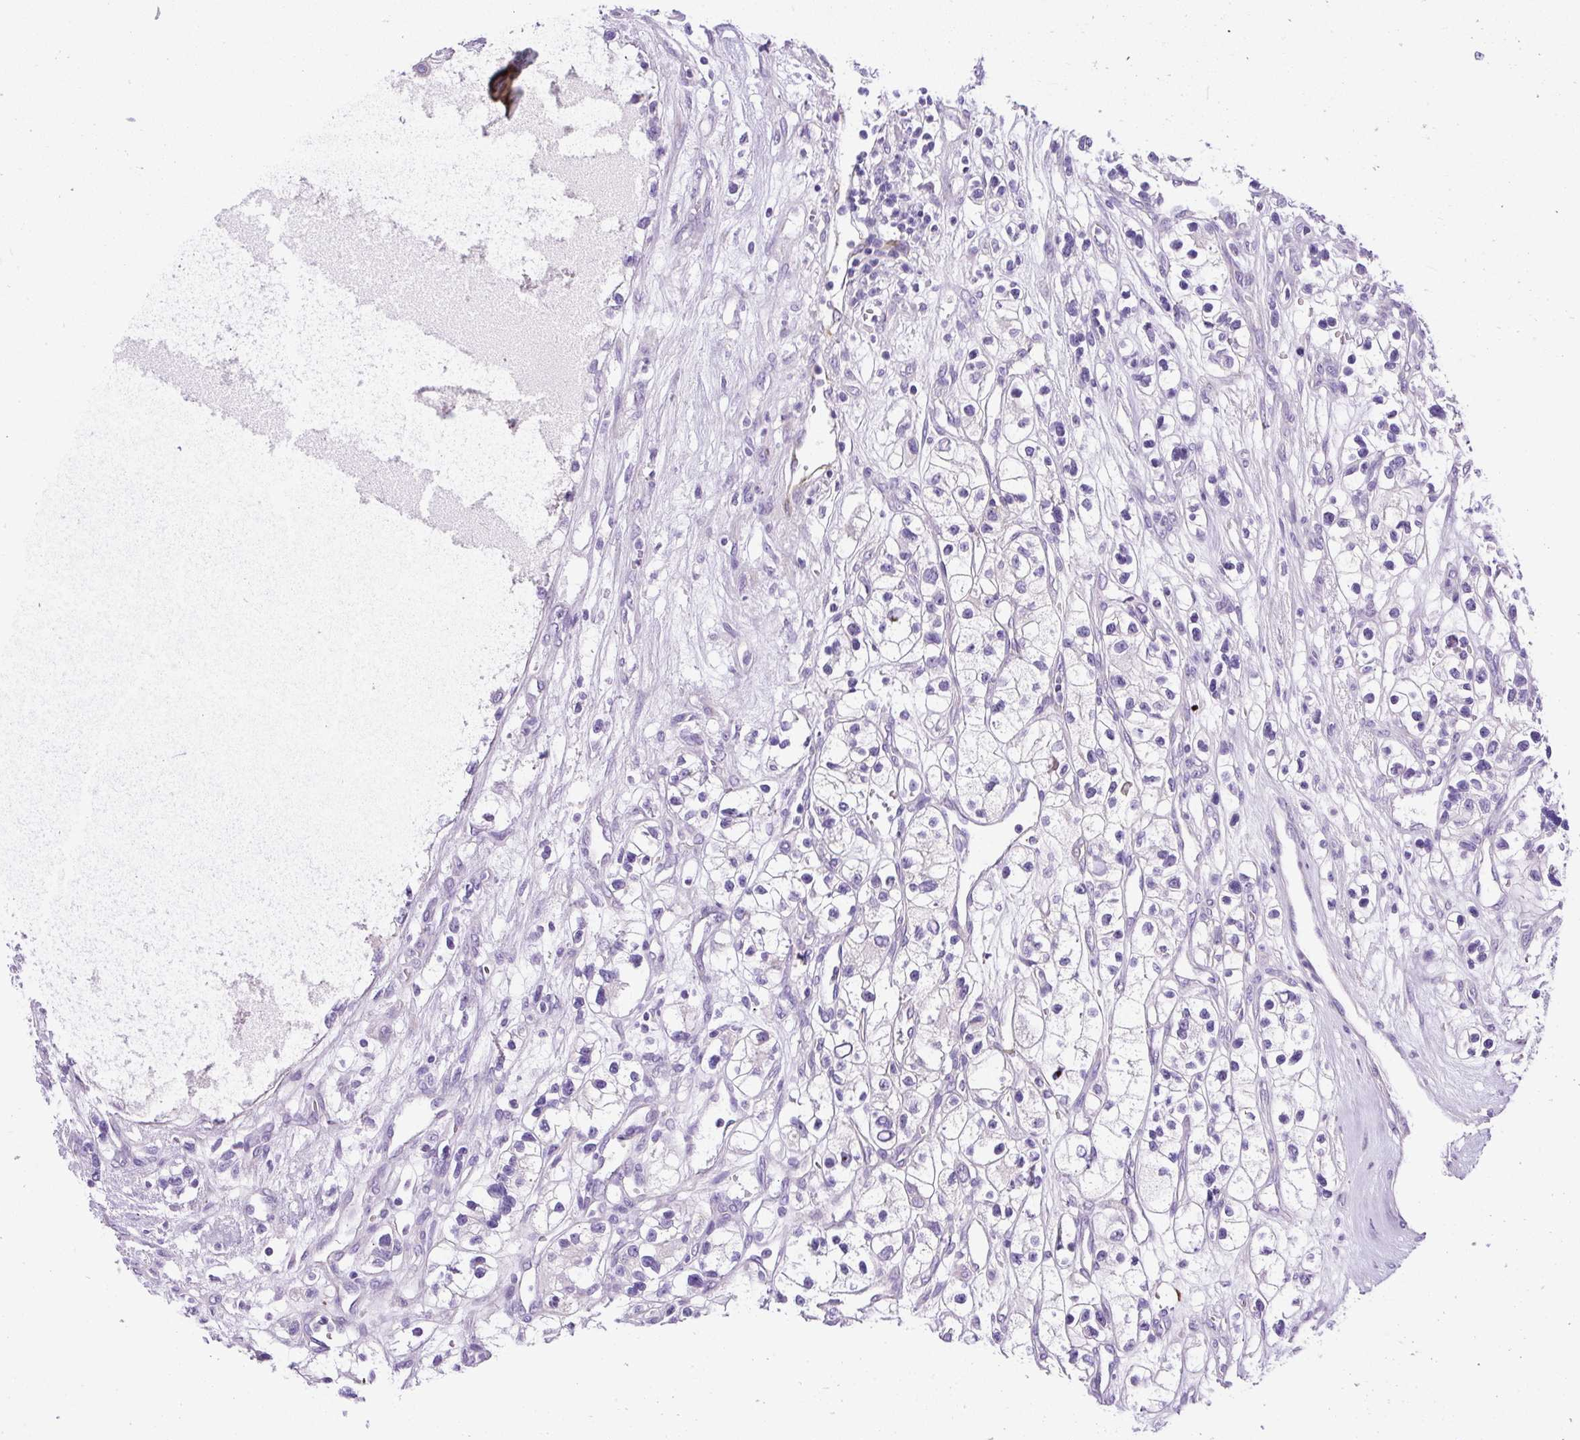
{"staining": {"intensity": "negative", "quantity": "none", "location": "none"}, "tissue": "renal cancer", "cell_type": "Tumor cells", "image_type": "cancer", "snomed": [{"axis": "morphology", "description": "Adenocarcinoma, NOS"}, {"axis": "topography", "description": "Kidney"}], "caption": "A histopathology image of renal cancer (adenocarcinoma) stained for a protein shows no brown staining in tumor cells. The staining was performed using DAB (3,3'-diaminobenzidine) to visualize the protein expression in brown, while the nuclei were stained in blue with hematoxylin (Magnification: 20x).", "gene": "SYBU", "patient": {"sex": "female", "age": 57}}